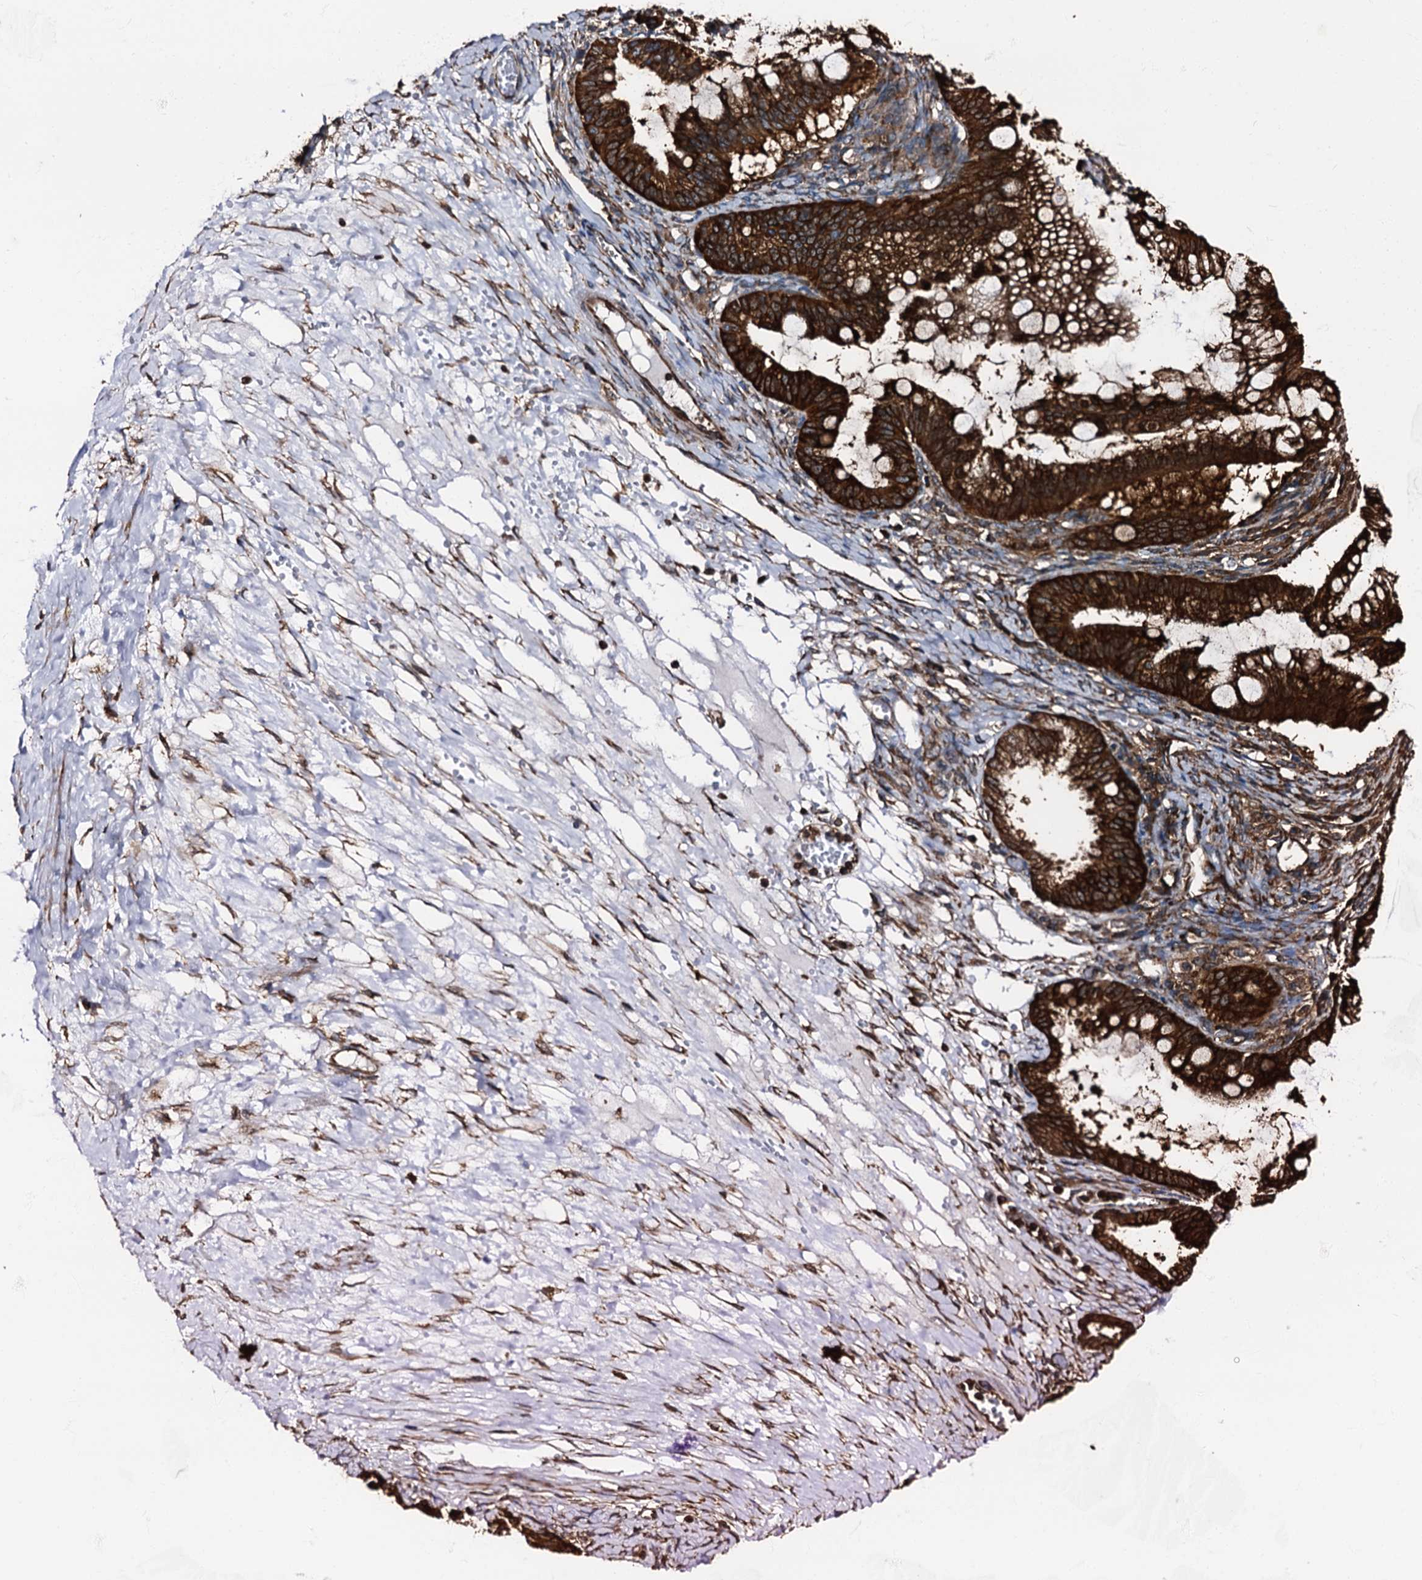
{"staining": {"intensity": "strong", "quantity": ">75%", "location": "cytoplasmic/membranous"}, "tissue": "ovarian cancer", "cell_type": "Tumor cells", "image_type": "cancer", "snomed": [{"axis": "morphology", "description": "Cystadenocarcinoma, mucinous, NOS"}, {"axis": "topography", "description": "Ovary"}], "caption": "Ovarian cancer (mucinous cystadenocarcinoma) stained with IHC displays strong cytoplasmic/membranous positivity in about >75% of tumor cells. (Brightfield microscopy of DAB IHC at high magnification).", "gene": "ATP2C1", "patient": {"sex": "female", "age": 73}}